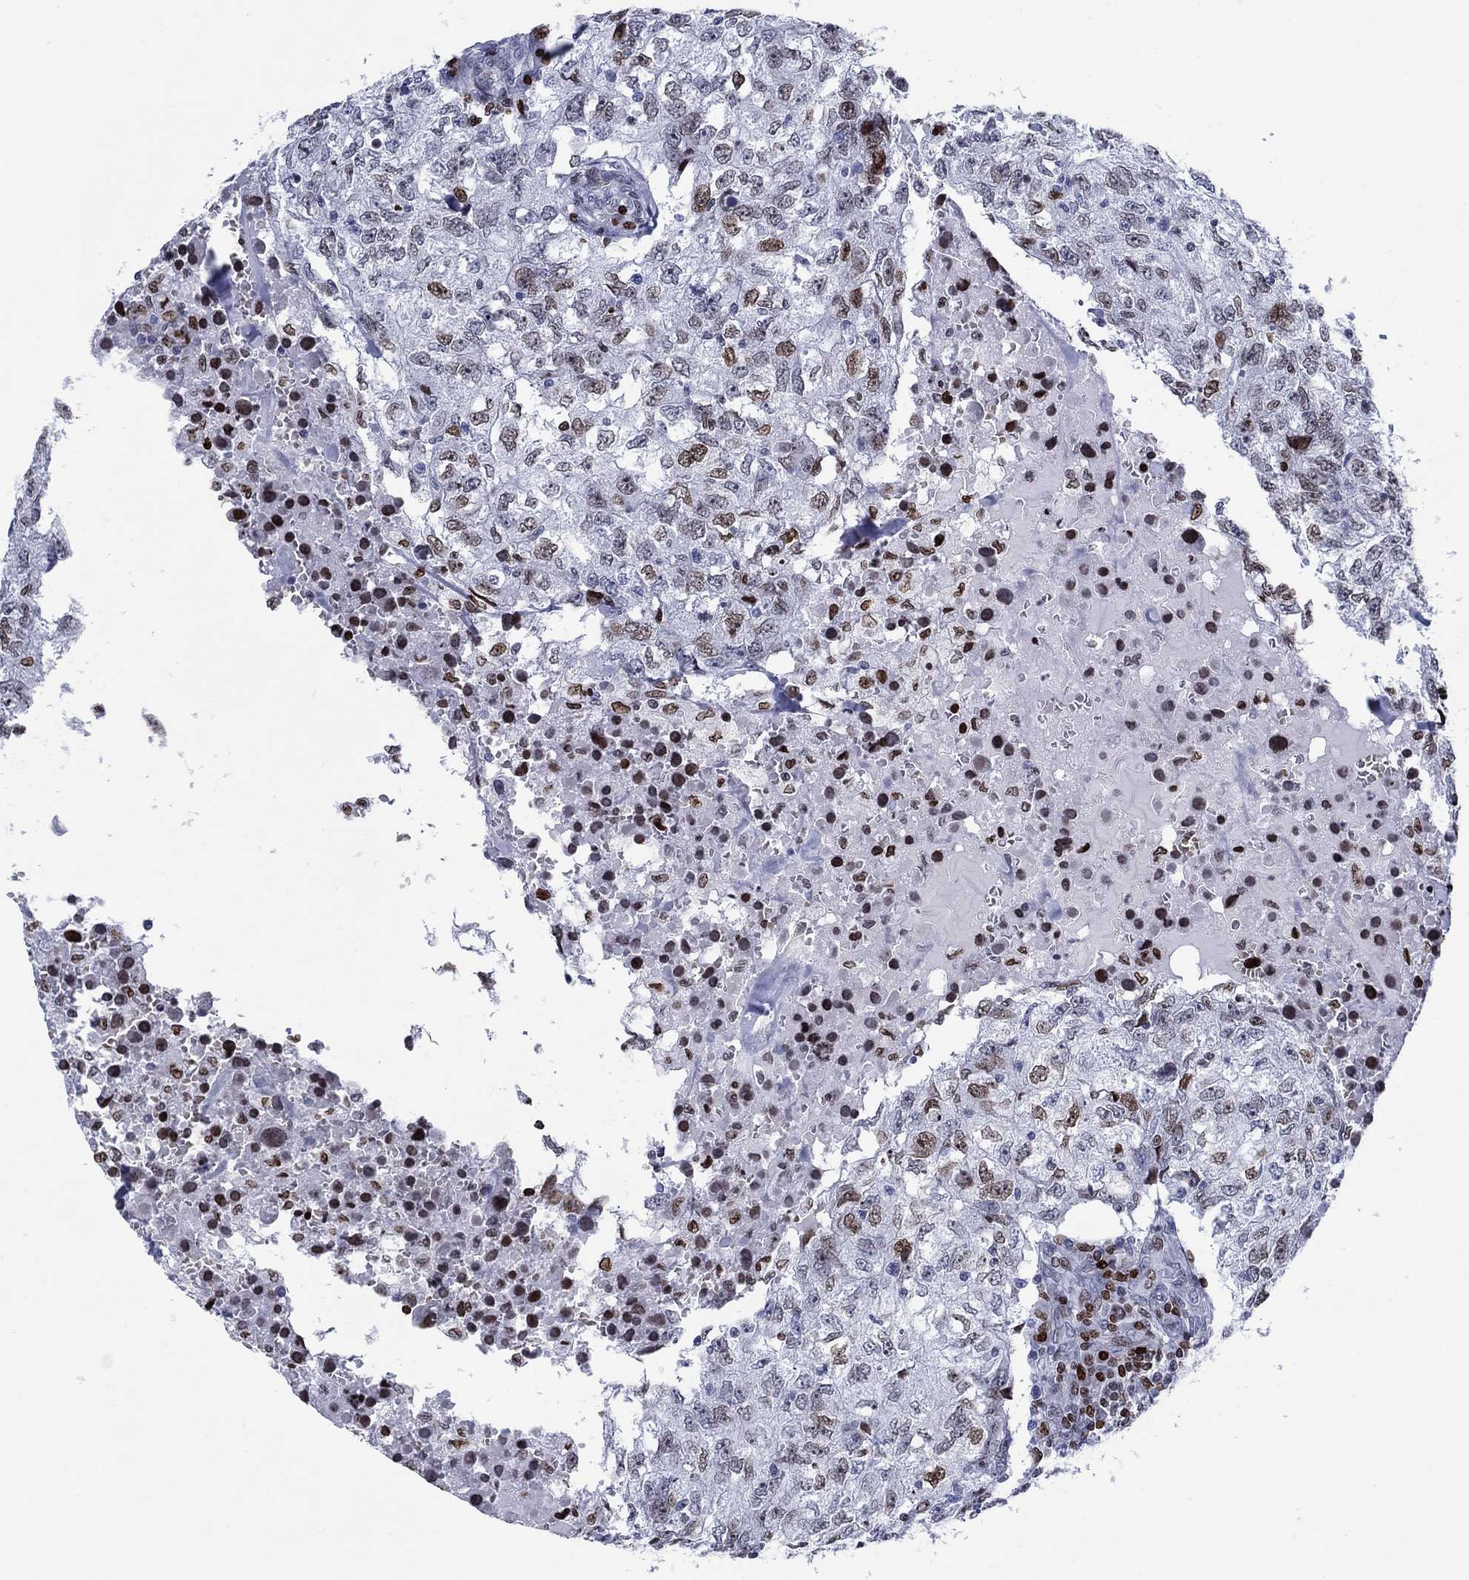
{"staining": {"intensity": "weak", "quantity": "25%-75%", "location": "nuclear"}, "tissue": "breast cancer", "cell_type": "Tumor cells", "image_type": "cancer", "snomed": [{"axis": "morphology", "description": "Duct carcinoma"}, {"axis": "topography", "description": "Breast"}], "caption": "A brown stain highlights weak nuclear staining of a protein in breast cancer tumor cells. The staining was performed using DAB, with brown indicating positive protein expression. Nuclei are stained blue with hematoxylin.", "gene": "HMGA1", "patient": {"sex": "female", "age": 30}}